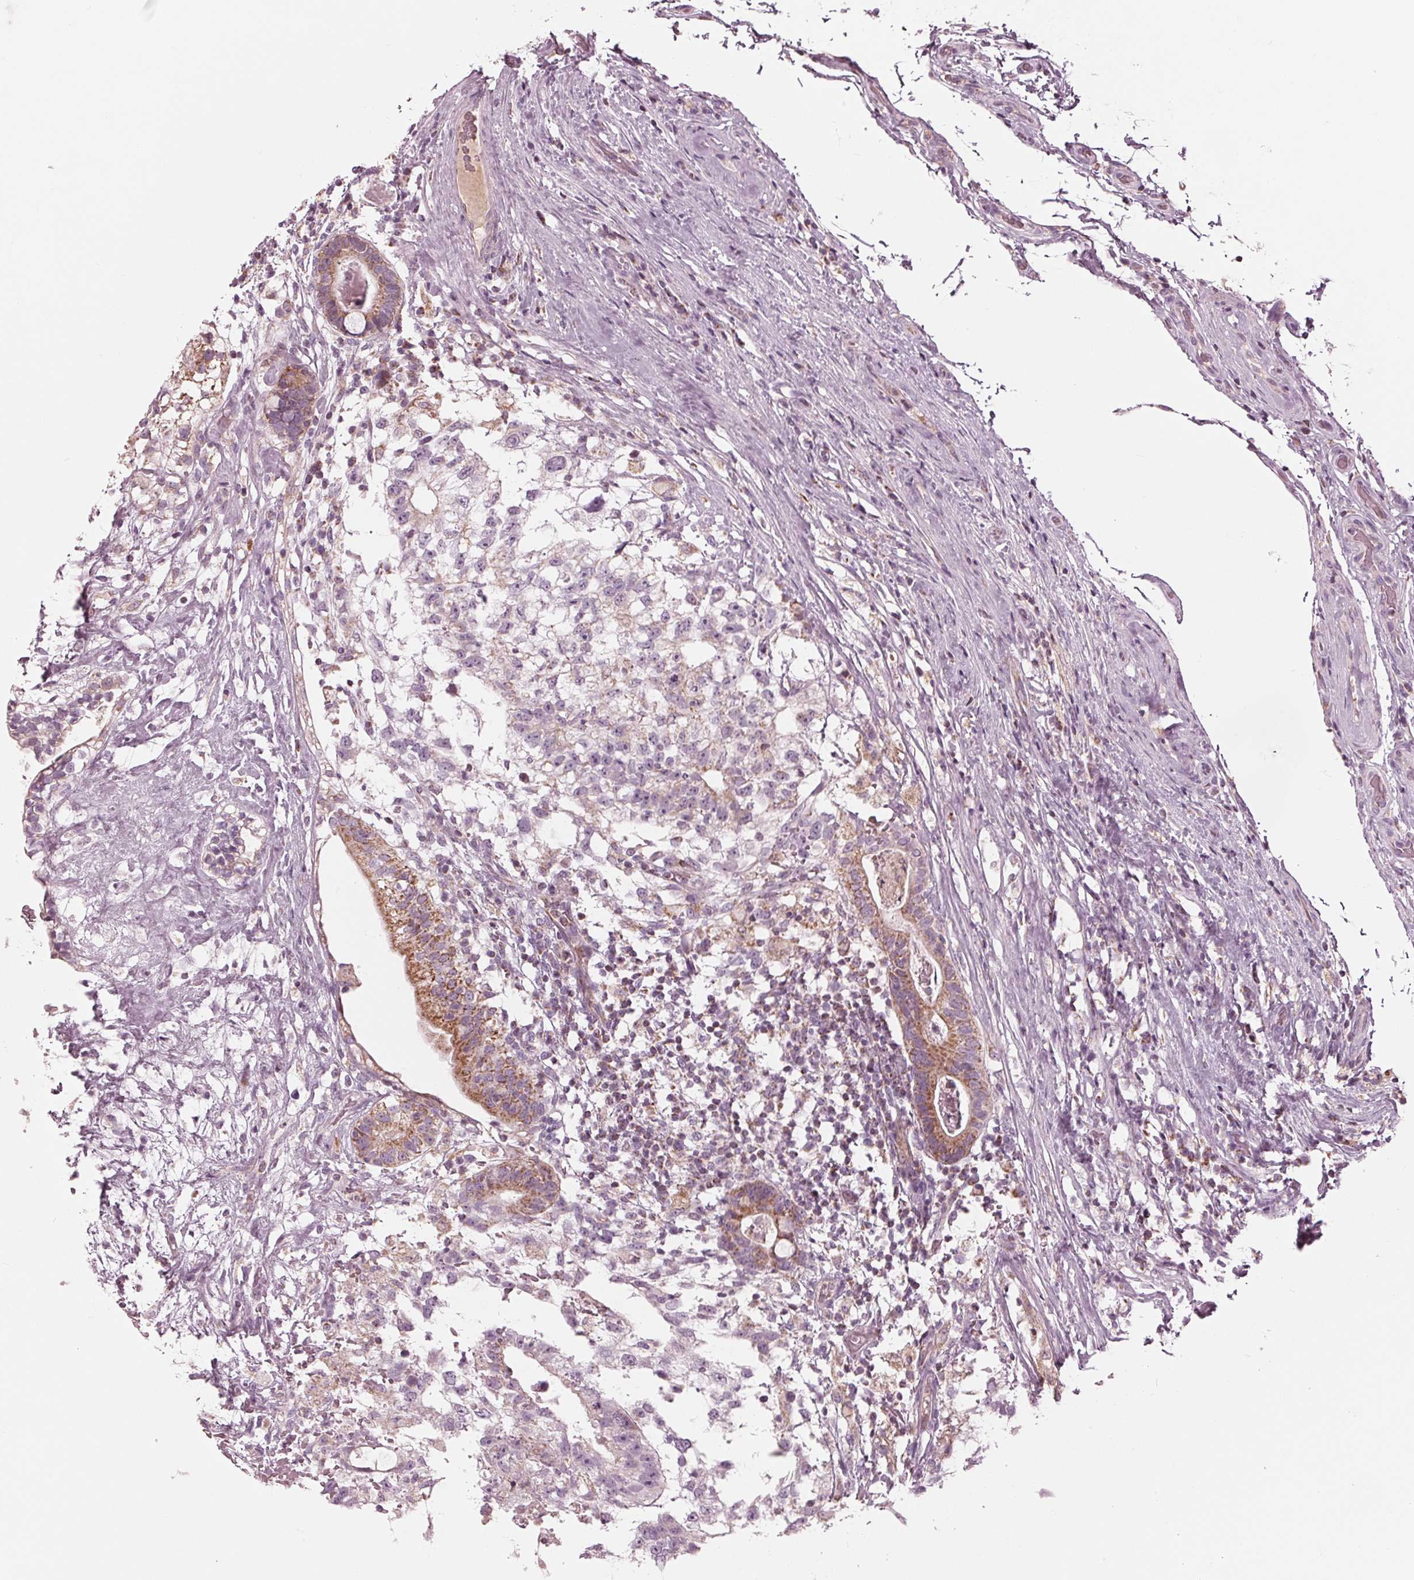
{"staining": {"intensity": "moderate", "quantity": "<25%", "location": "cytoplasmic/membranous"}, "tissue": "testis cancer", "cell_type": "Tumor cells", "image_type": "cancer", "snomed": [{"axis": "morphology", "description": "Seminoma, NOS"}, {"axis": "morphology", "description": "Carcinoma, Embryonal, NOS"}, {"axis": "topography", "description": "Testis"}], "caption": "Immunohistochemical staining of testis cancer demonstrates moderate cytoplasmic/membranous protein staining in about <25% of tumor cells. The staining was performed using DAB (3,3'-diaminobenzidine) to visualize the protein expression in brown, while the nuclei were stained in blue with hematoxylin (Magnification: 20x).", "gene": "CLN6", "patient": {"sex": "male", "age": 41}}